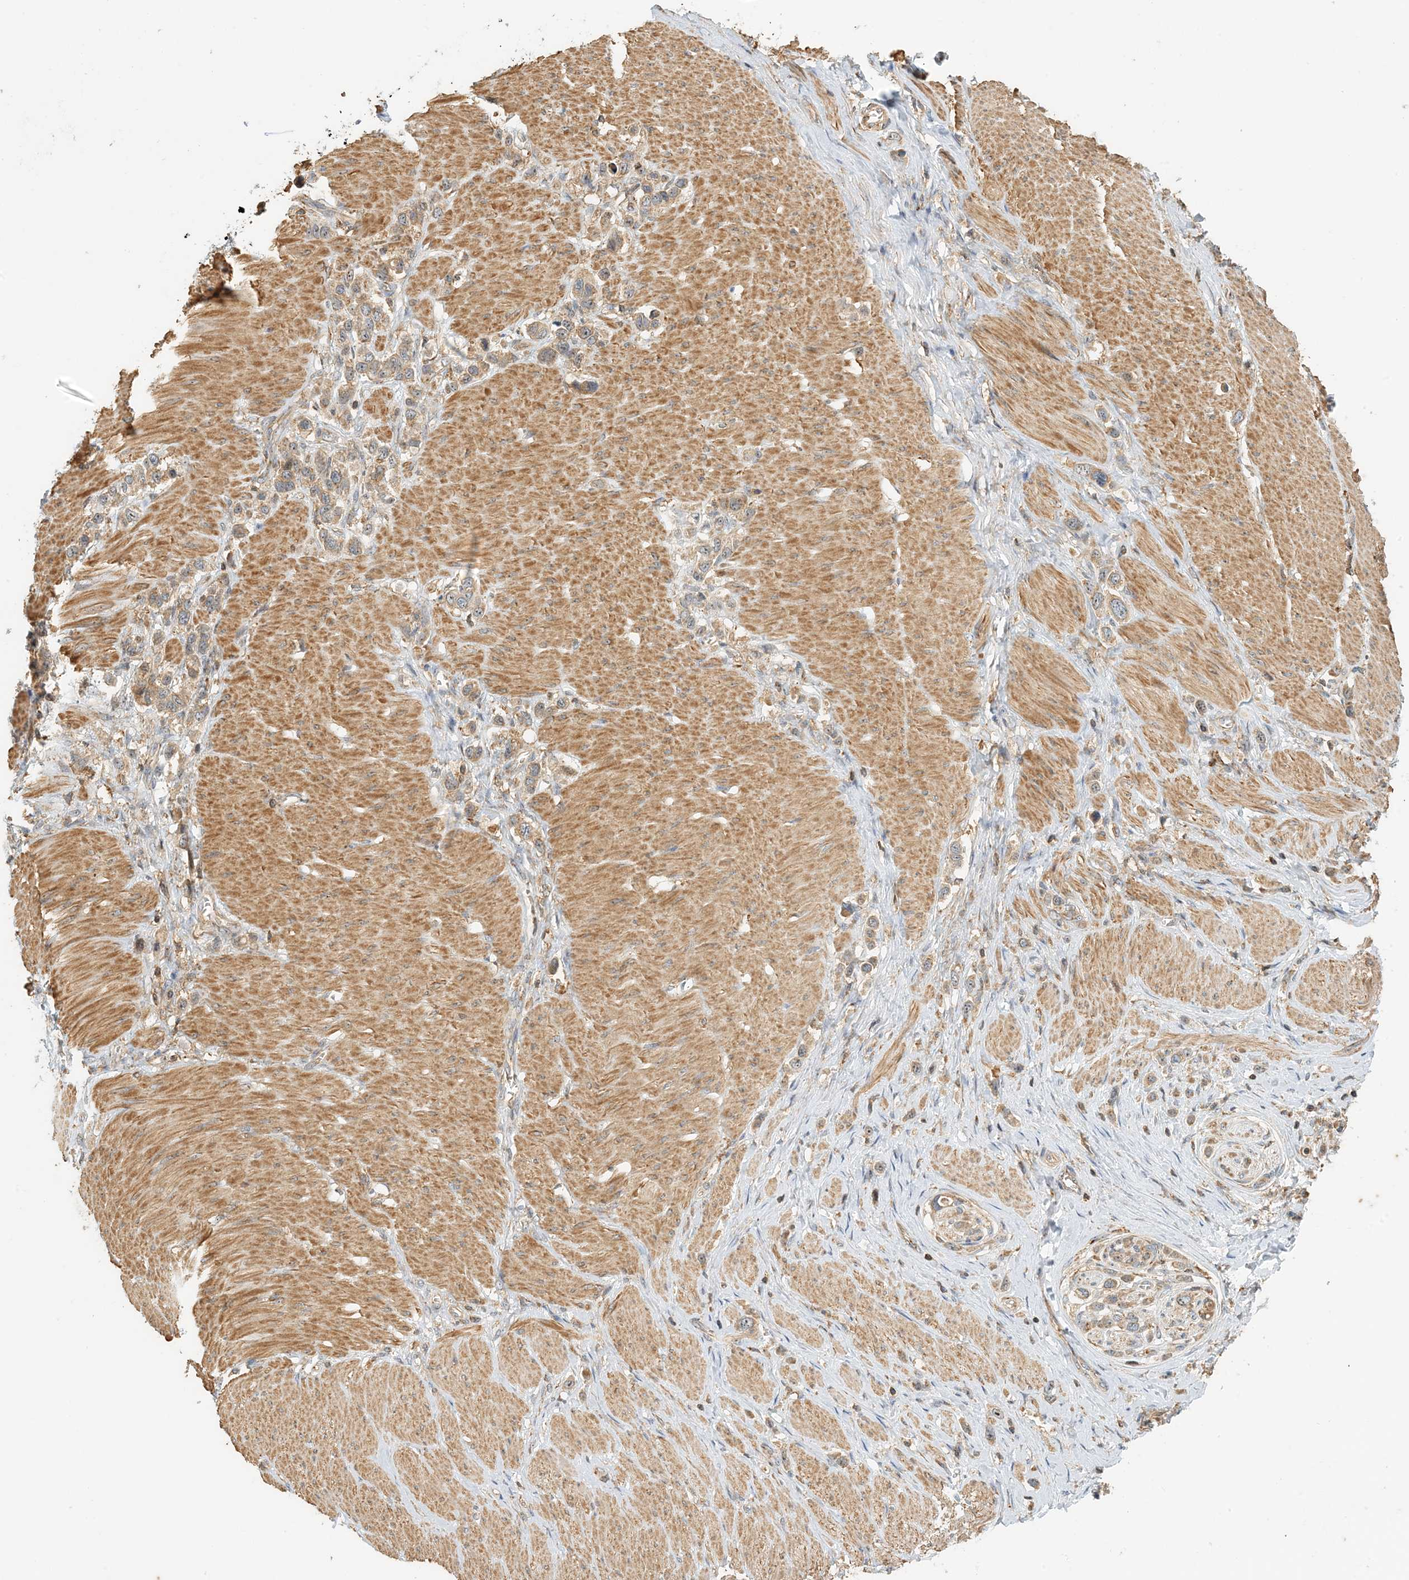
{"staining": {"intensity": "weak", "quantity": "25%-75%", "location": "cytoplasmic/membranous"}, "tissue": "stomach cancer", "cell_type": "Tumor cells", "image_type": "cancer", "snomed": [{"axis": "morphology", "description": "Normal tissue, NOS"}, {"axis": "morphology", "description": "Adenocarcinoma, NOS"}, {"axis": "topography", "description": "Stomach, upper"}, {"axis": "topography", "description": "Stomach"}], "caption": "Stomach cancer stained with a protein marker demonstrates weak staining in tumor cells.", "gene": "COLEC11", "patient": {"sex": "female", "age": 65}}